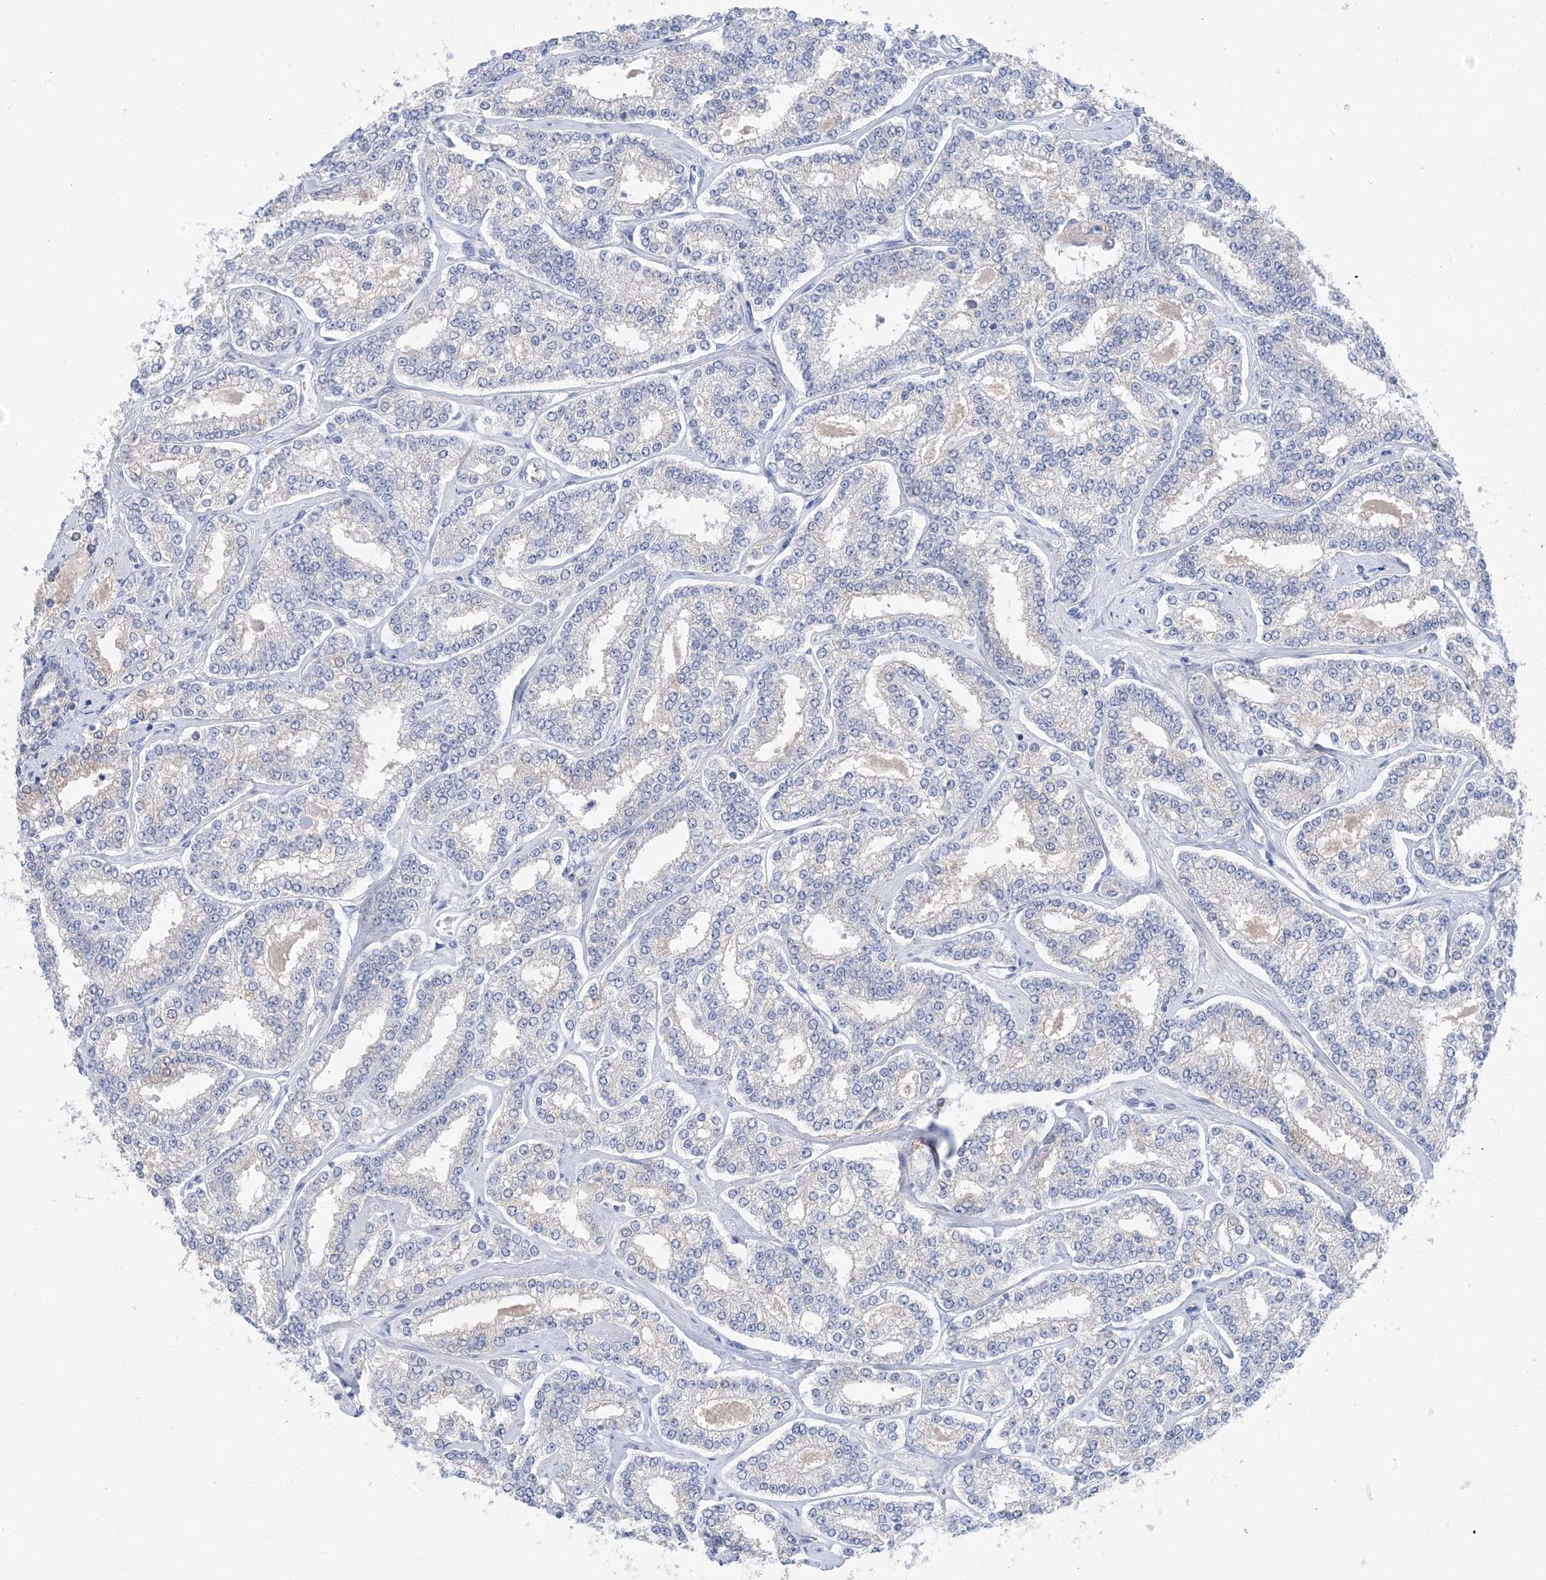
{"staining": {"intensity": "negative", "quantity": "none", "location": "none"}, "tissue": "prostate cancer", "cell_type": "Tumor cells", "image_type": "cancer", "snomed": [{"axis": "morphology", "description": "Normal tissue, NOS"}, {"axis": "morphology", "description": "Adenocarcinoma, High grade"}, {"axis": "topography", "description": "Prostate"}], "caption": "A high-resolution image shows immunohistochemistry staining of prostate cancer (high-grade adenocarcinoma), which reveals no significant staining in tumor cells.", "gene": "SH3YL1", "patient": {"sex": "male", "age": 83}}